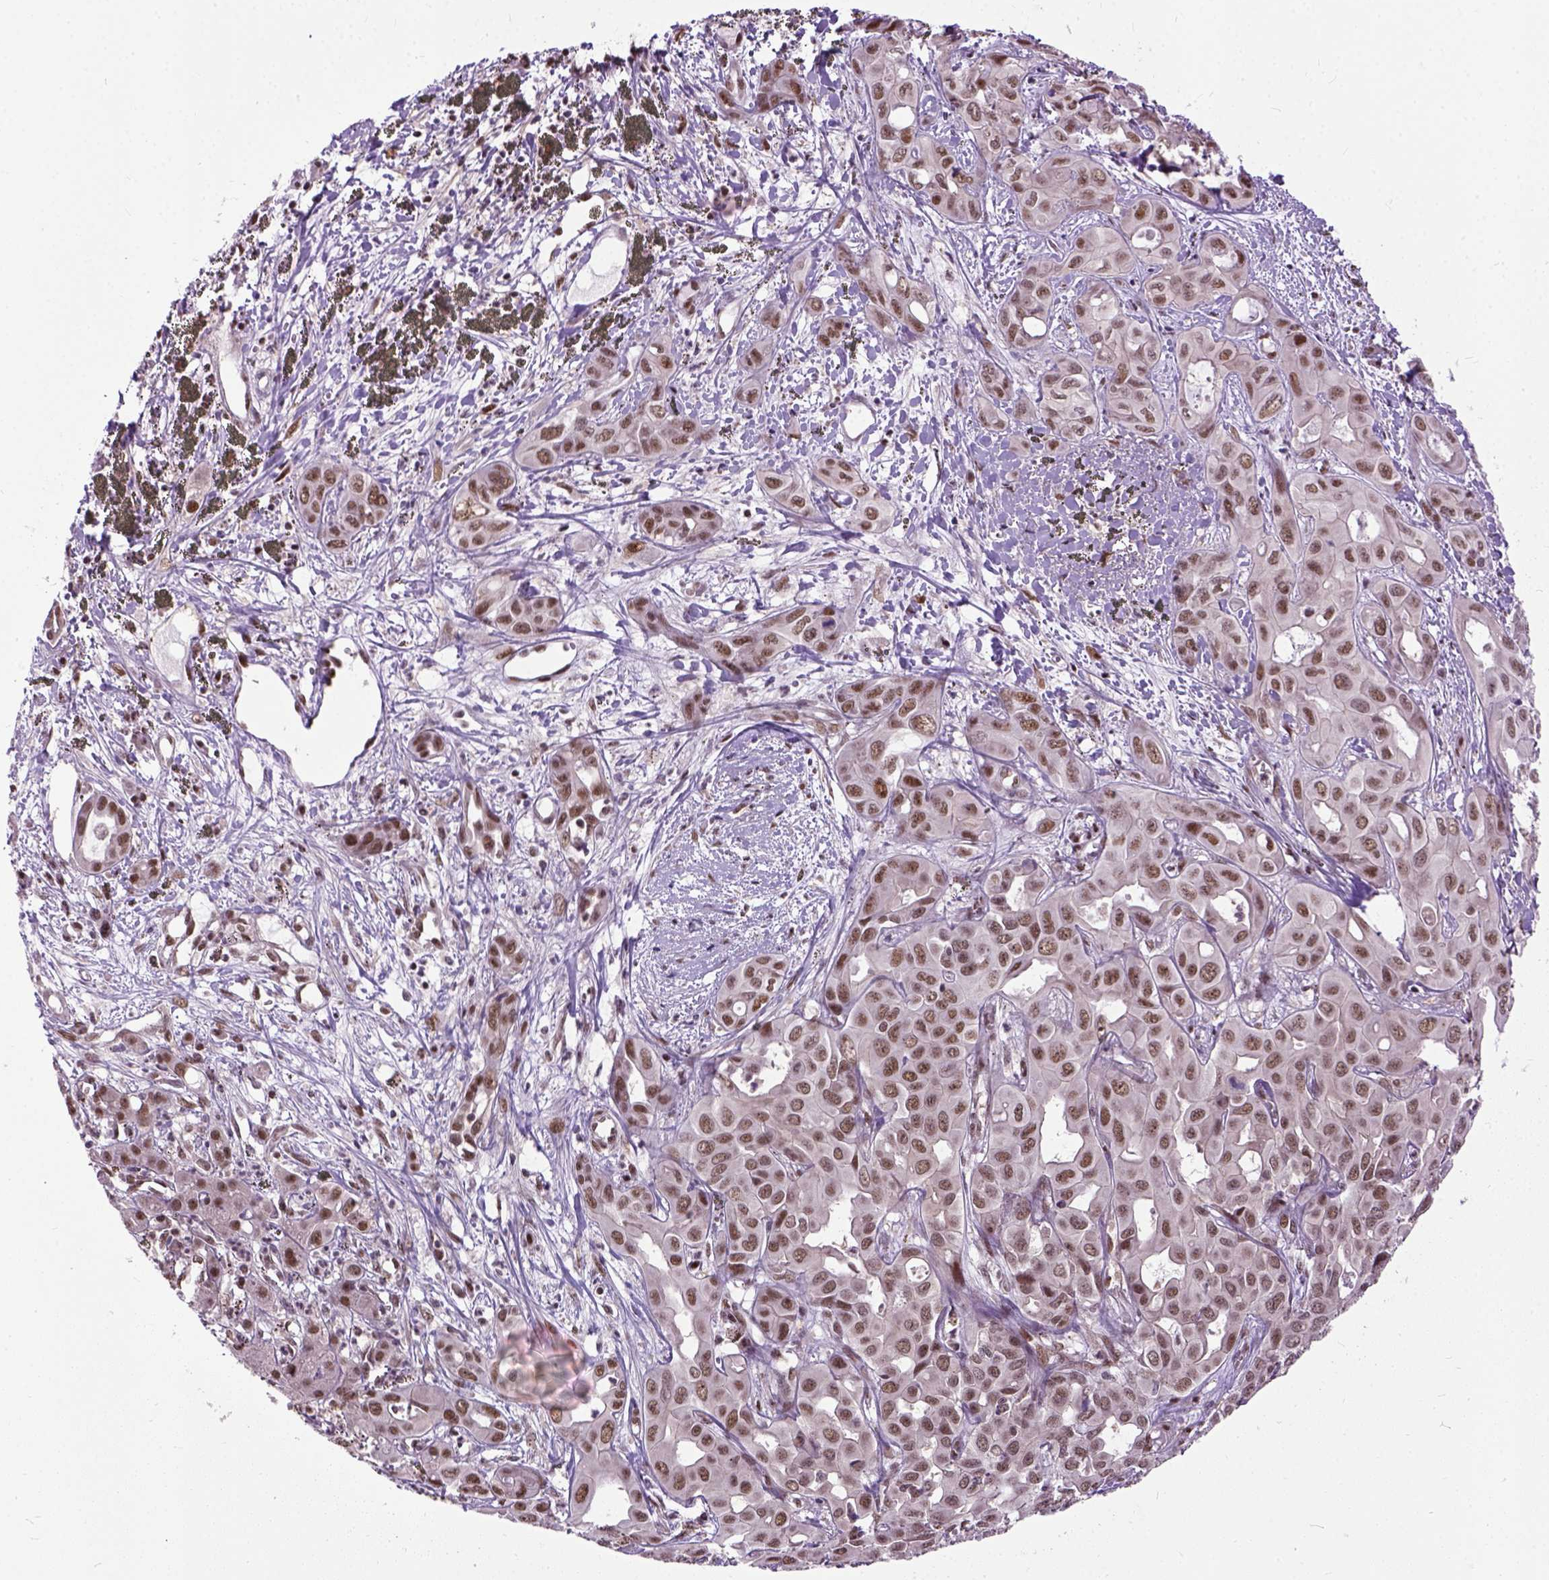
{"staining": {"intensity": "moderate", "quantity": ">75%", "location": "nuclear"}, "tissue": "liver cancer", "cell_type": "Tumor cells", "image_type": "cancer", "snomed": [{"axis": "morphology", "description": "Cholangiocarcinoma"}, {"axis": "topography", "description": "Liver"}], "caption": "Cholangiocarcinoma (liver) stained with a protein marker displays moderate staining in tumor cells.", "gene": "UBA3", "patient": {"sex": "female", "age": 60}}